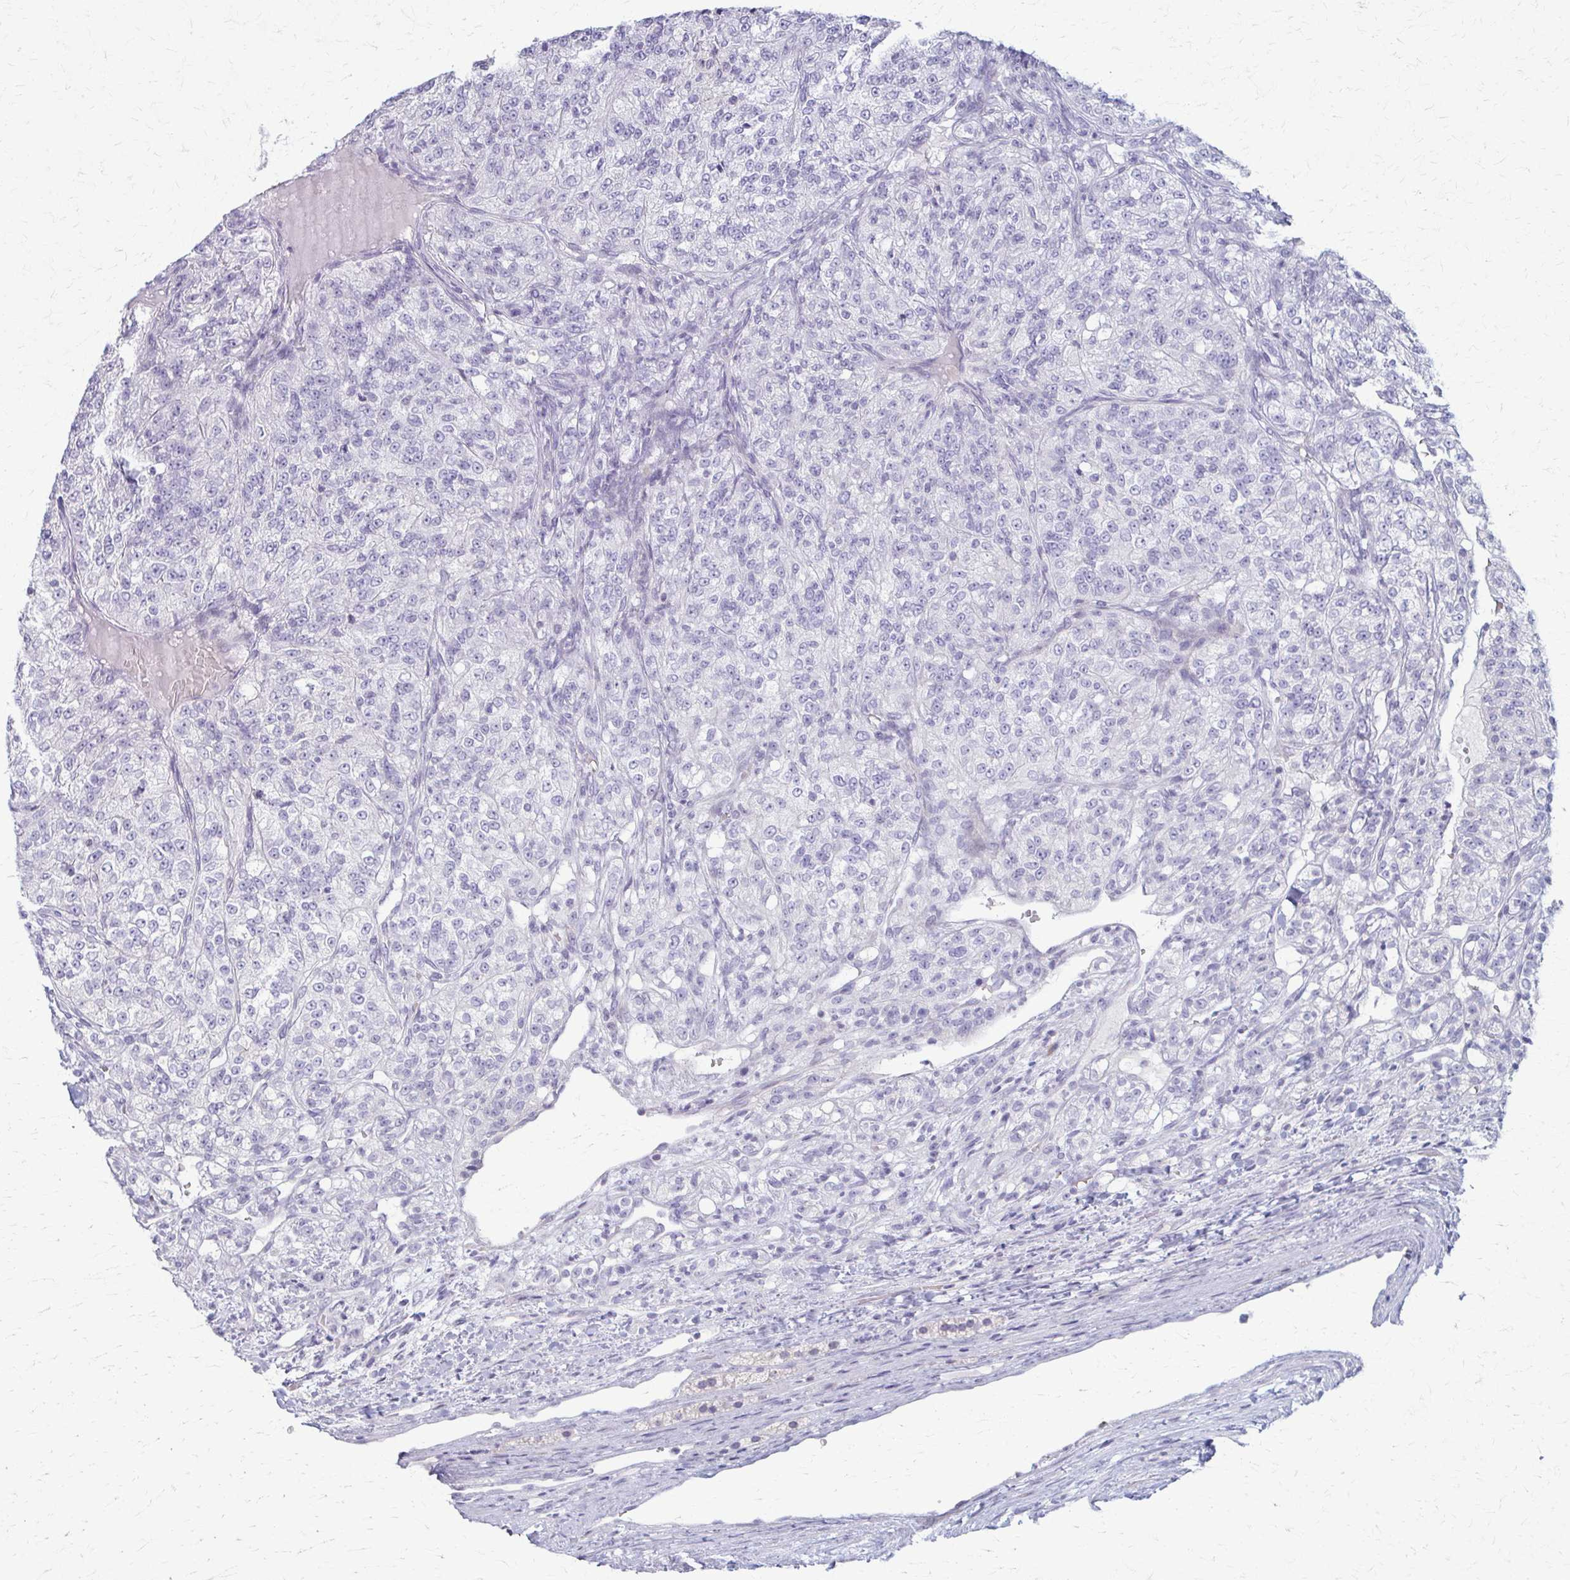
{"staining": {"intensity": "negative", "quantity": "none", "location": "none"}, "tissue": "renal cancer", "cell_type": "Tumor cells", "image_type": "cancer", "snomed": [{"axis": "morphology", "description": "Adenocarcinoma, NOS"}, {"axis": "topography", "description": "Kidney"}], "caption": "There is no significant positivity in tumor cells of adenocarcinoma (renal).", "gene": "LDLRAP1", "patient": {"sex": "female", "age": 63}}